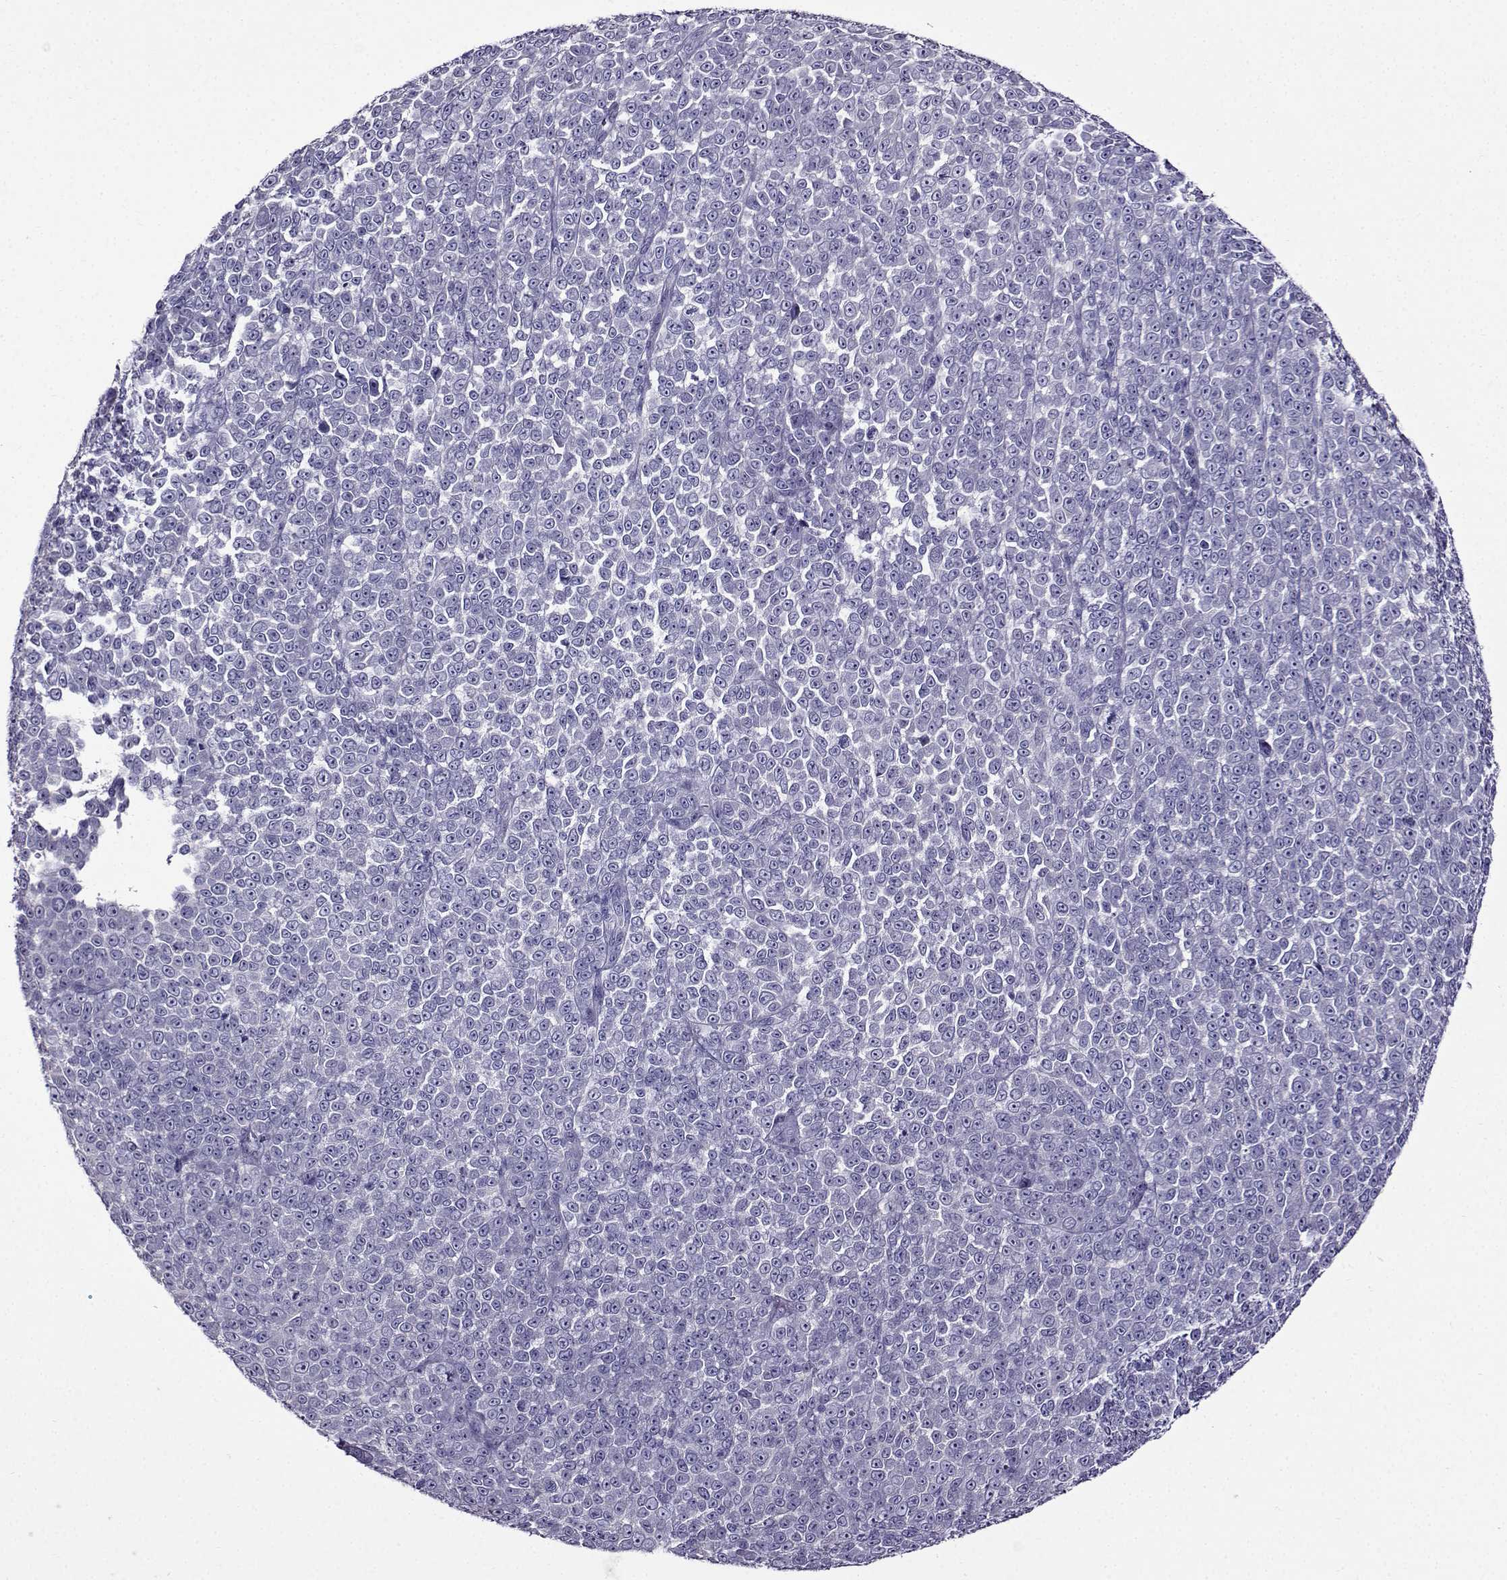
{"staining": {"intensity": "negative", "quantity": "none", "location": "none"}, "tissue": "melanoma", "cell_type": "Tumor cells", "image_type": "cancer", "snomed": [{"axis": "morphology", "description": "Malignant melanoma, NOS"}, {"axis": "topography", "description": "Skin"}], "caption": "The micrograph shows no significant positivity in tumor cells of malignant melanoma.", "gene": "TMEM266", "patient": {"sex": "female", "age": 95}}